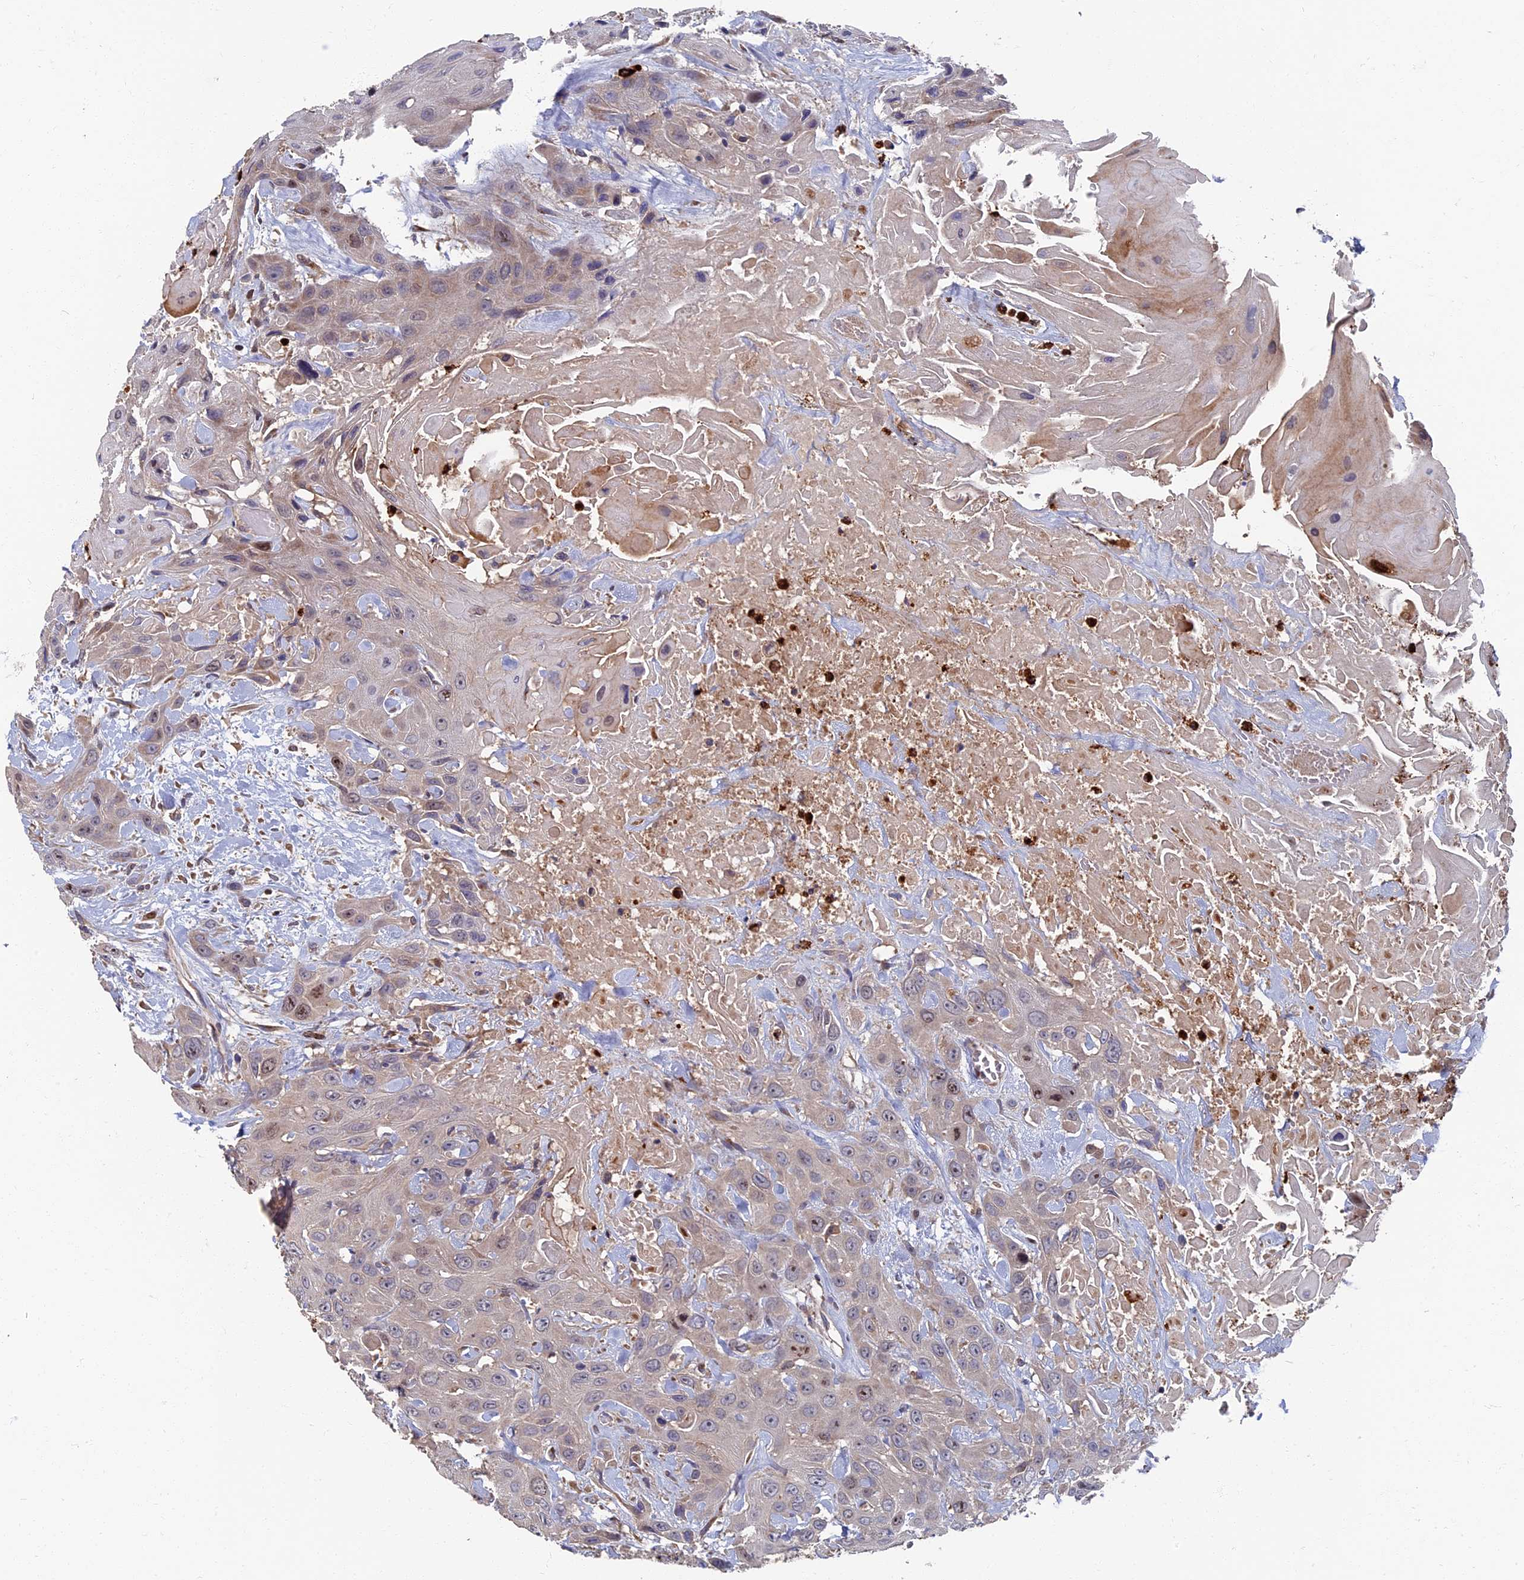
{"staining": {"intensity": "negative", "quantity": "none", "location": "none"}, "tissue": "head and neck cancer", "cell_type": "Tumor cells", "image_type": "cancer", "snomed": [{"axis": "morphology", "description": "Squamous cell carcinoma, NOS"}, {"axis": "topography", "description": "Head-Neck"}], "caption": "DAB (3,3'-diaminobenzidine) immunohistochemical staining of squamous cell carcinoma (head and neck) displays no significant positivity in tumor cells.", "gene": "TNK2", "patient": {"sex": "male", "age": 81}}